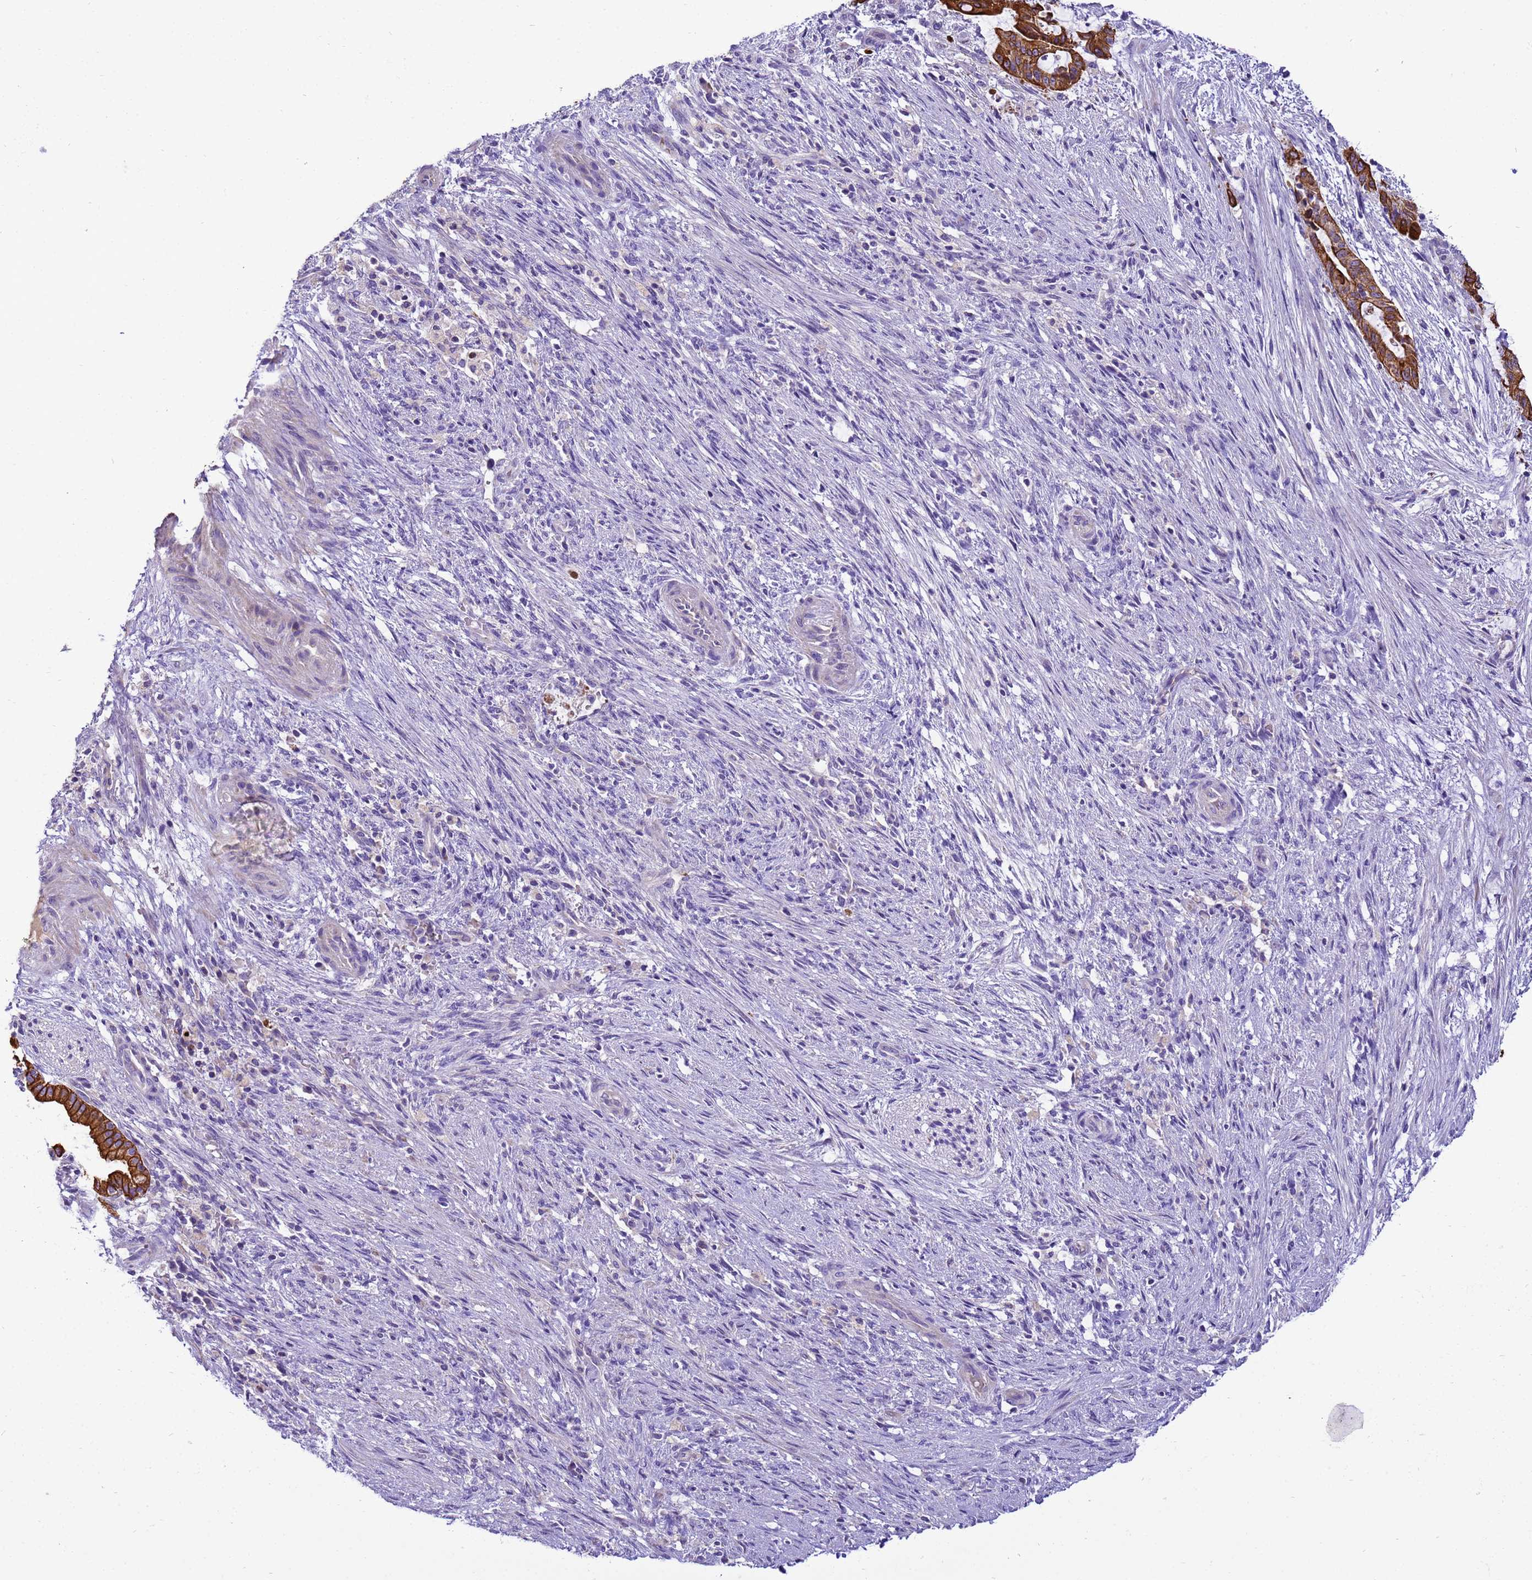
{"staining": {"intensity": "strong", "quantity": ">75%", "location": "cytoplasmic/membranous"}, "tissue": "liver cancer", "cell_type": "Tumor cells", "image_type": "cancer", "snomed": [{"axis": "morphology", "description": "Normal tissue, NOS"}, {"axis": "morphology", "description": "Cholangiocarcinoma"}, {"axis": "topography", "description": "Liver"}, {"axis": "topography", "description": "Peripheral nerve tissue"}], "caption": "This photomicrograph exhibits IHC staining of liver cancer (cholangiocarcinoma), with high strong cytoplasmic/membranous positivity in approximately >75% of tumor cells.", "gene": "PIEZO2", "patient": {"sex": "female", "age": 73}}